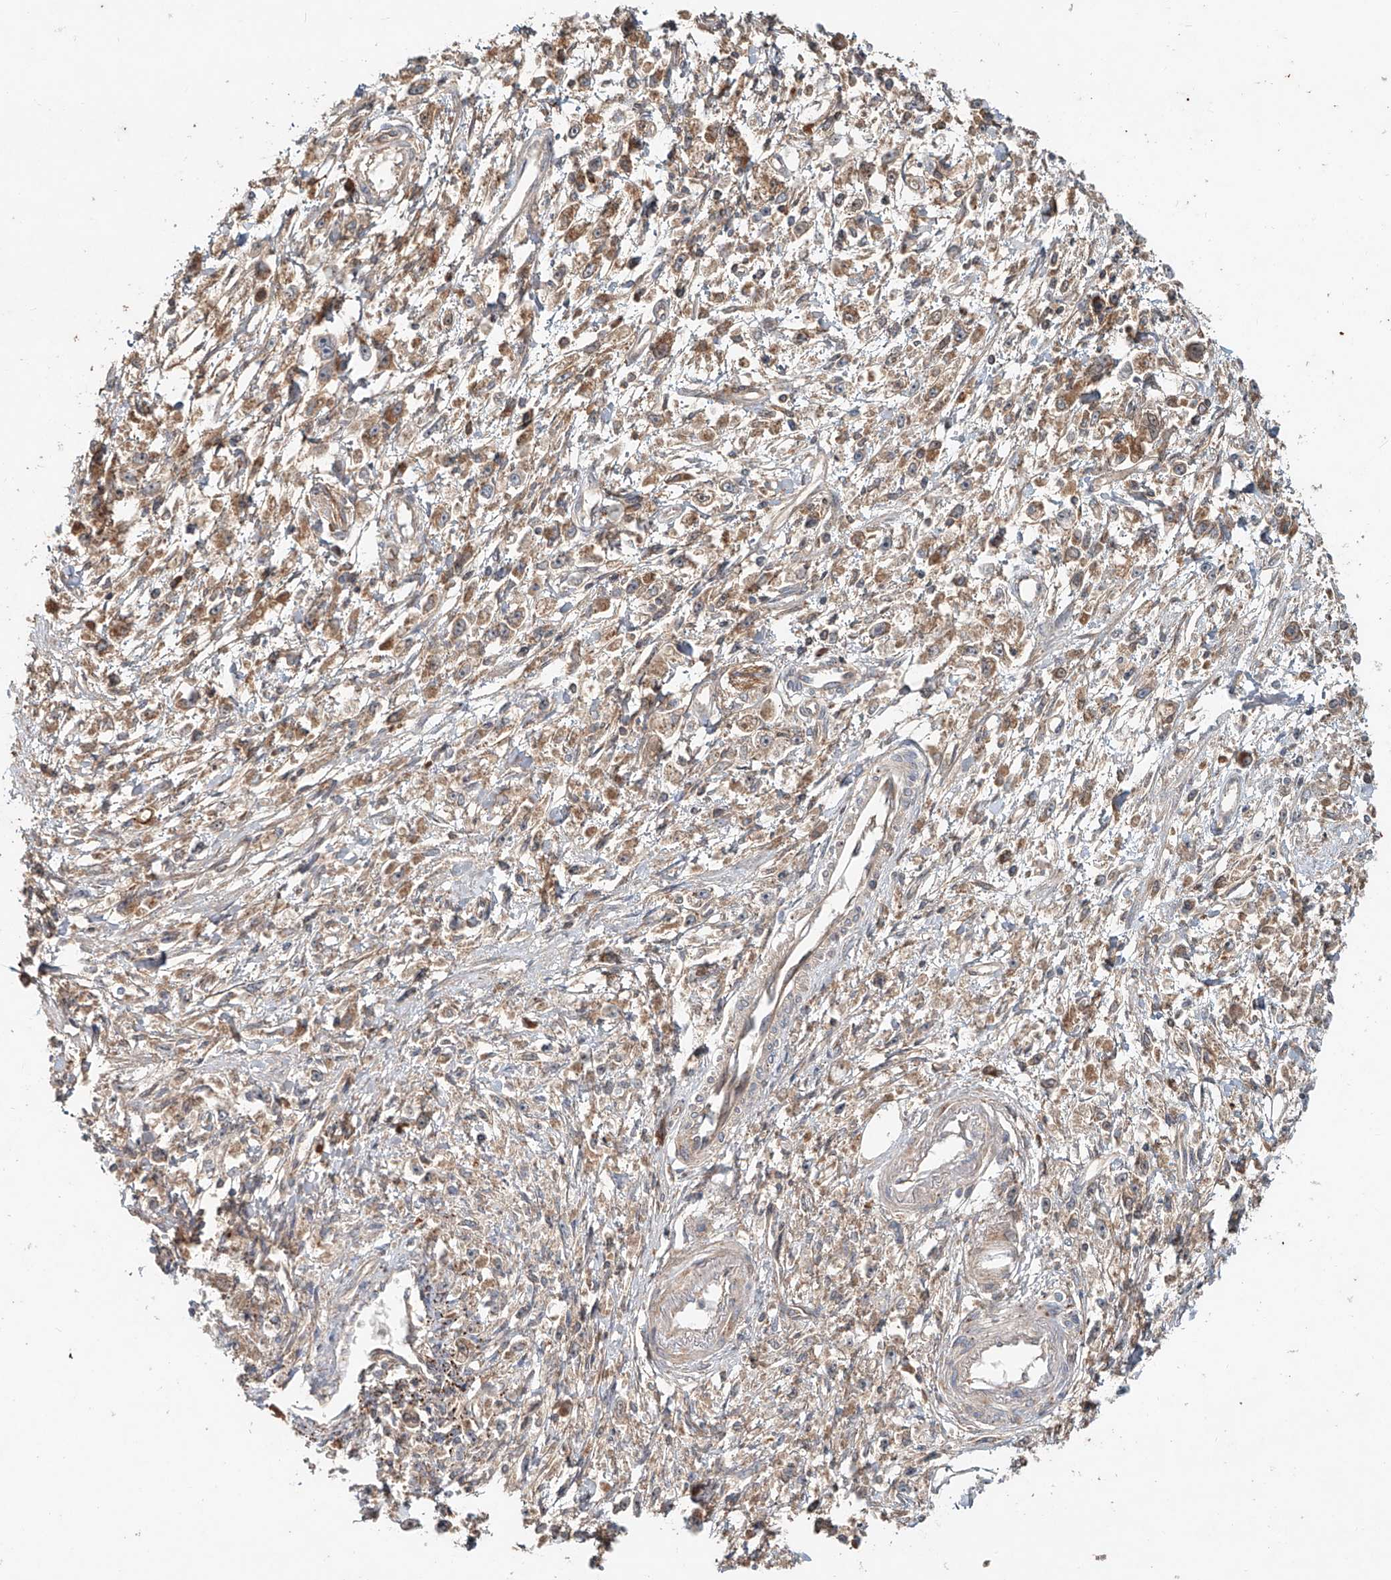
{"staining": {"intensity": "moderate", "quantity": ">75%", "location": "cytoplasmic/membranous"}, "tissue": "stomach cancer", "cell_type": "Tumor cells", "image_type": "cancer", "snomed": [{"axis": "morphology", "description": "Adenocarcinoma, NOS"}, {"axis": "topography", "description": "Stomach"}], "caption": "Immunohistochemical staining of adenocarcinoma (stomach) demonstrates medium levels of moderate cytoplasmic/membranous protein positivity in approximately >75% of tumor cells.", "gene": "IER5", "patient": {"sex": "female", "age": 59}}